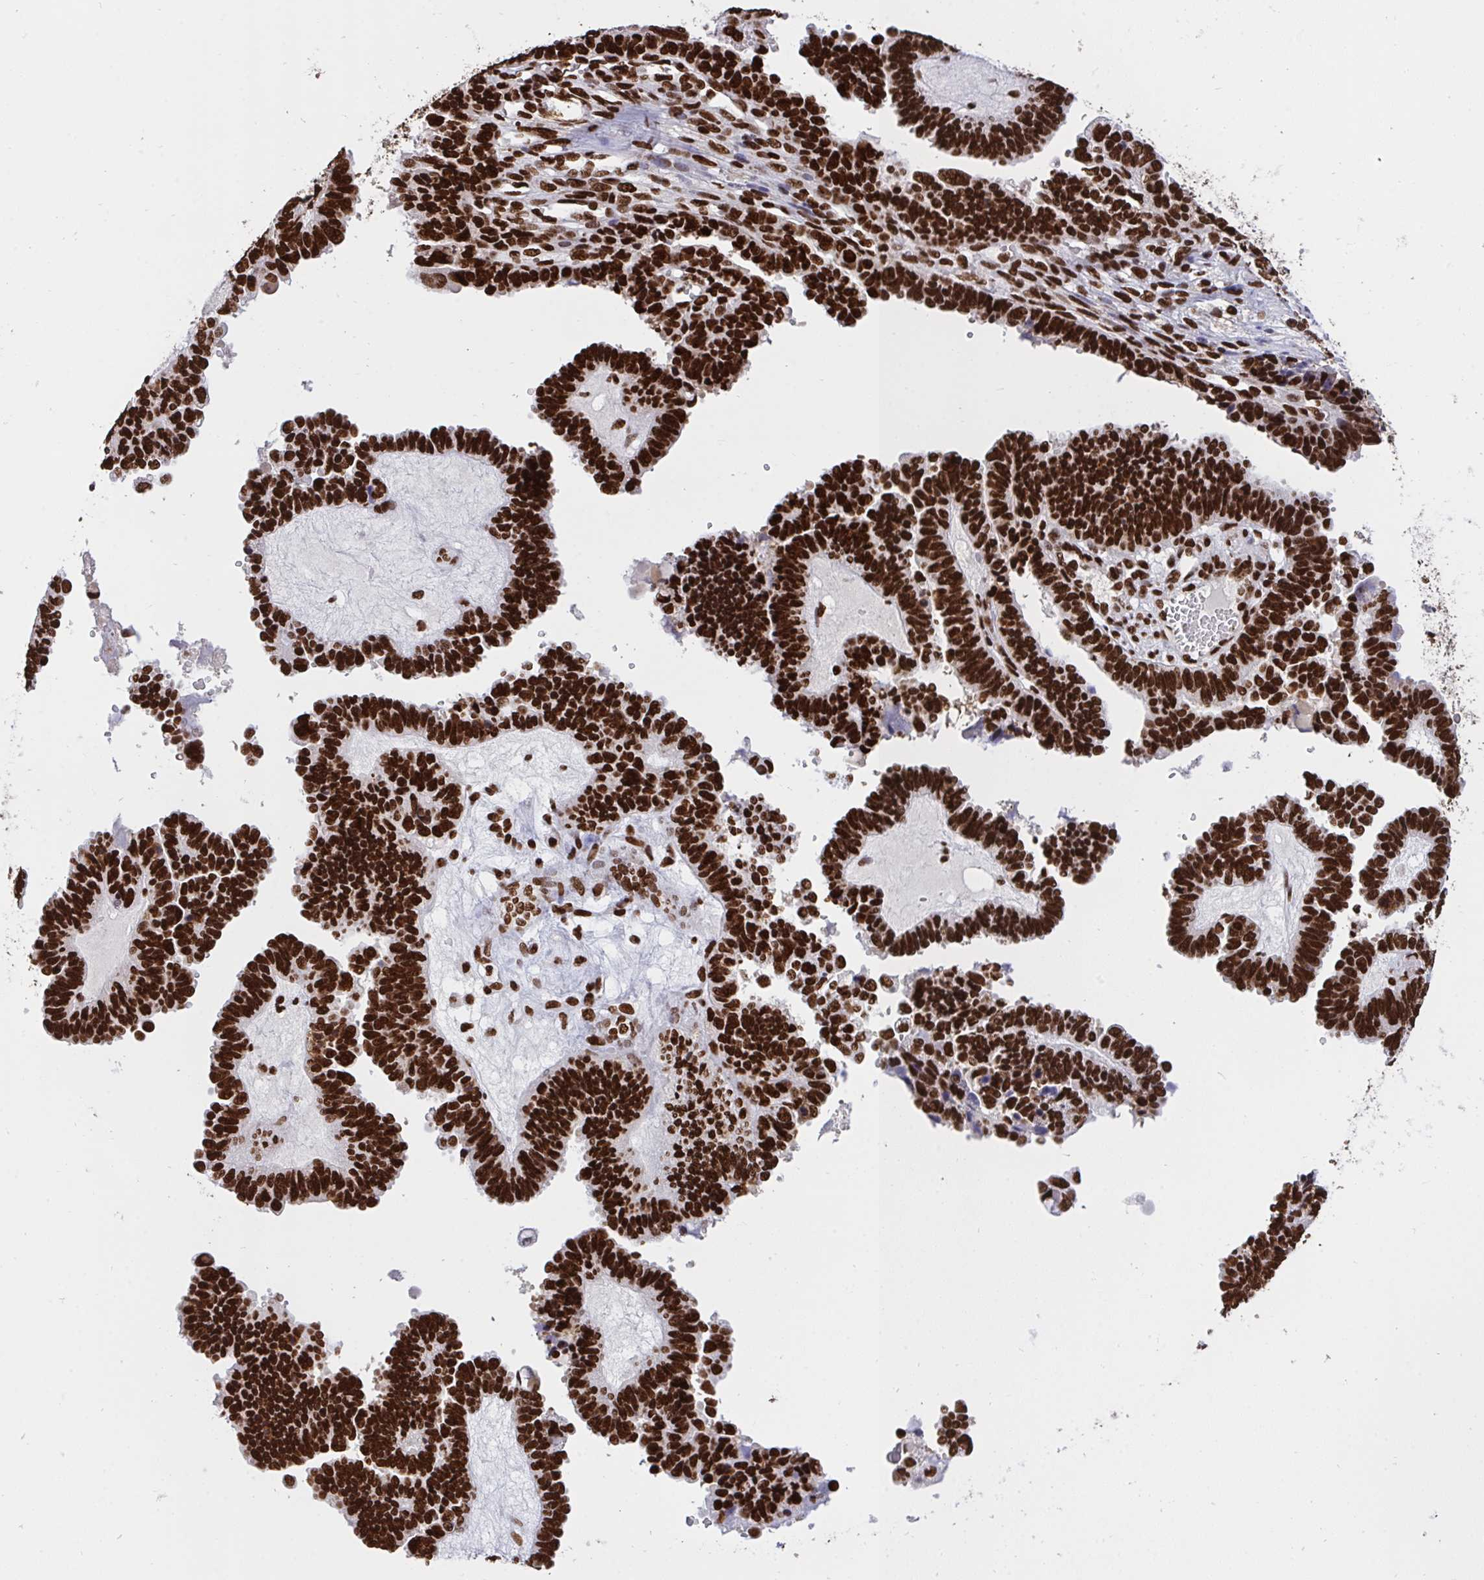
{"staining": {"intensity": "strong", "quantity": ">75%", "location": "nuclear"}, "tissue": "ovarian cancer", "cell_type": "Tumor cells", "image_type": "cancer", "snomed": [{"axis": "morphology", "description": "Cystadenocarcinoma, serous, NOS"}, {"axis": "topography", "description": "Ovary"}], "caption": "Protein analysis of serous cystadenocarcinoma (ovarian) tissue exhibits strong nuclear expression in about >75% of tumor cells.", "gene": "HNRNPL", "patient": {"sex": "female", "age": 51}}